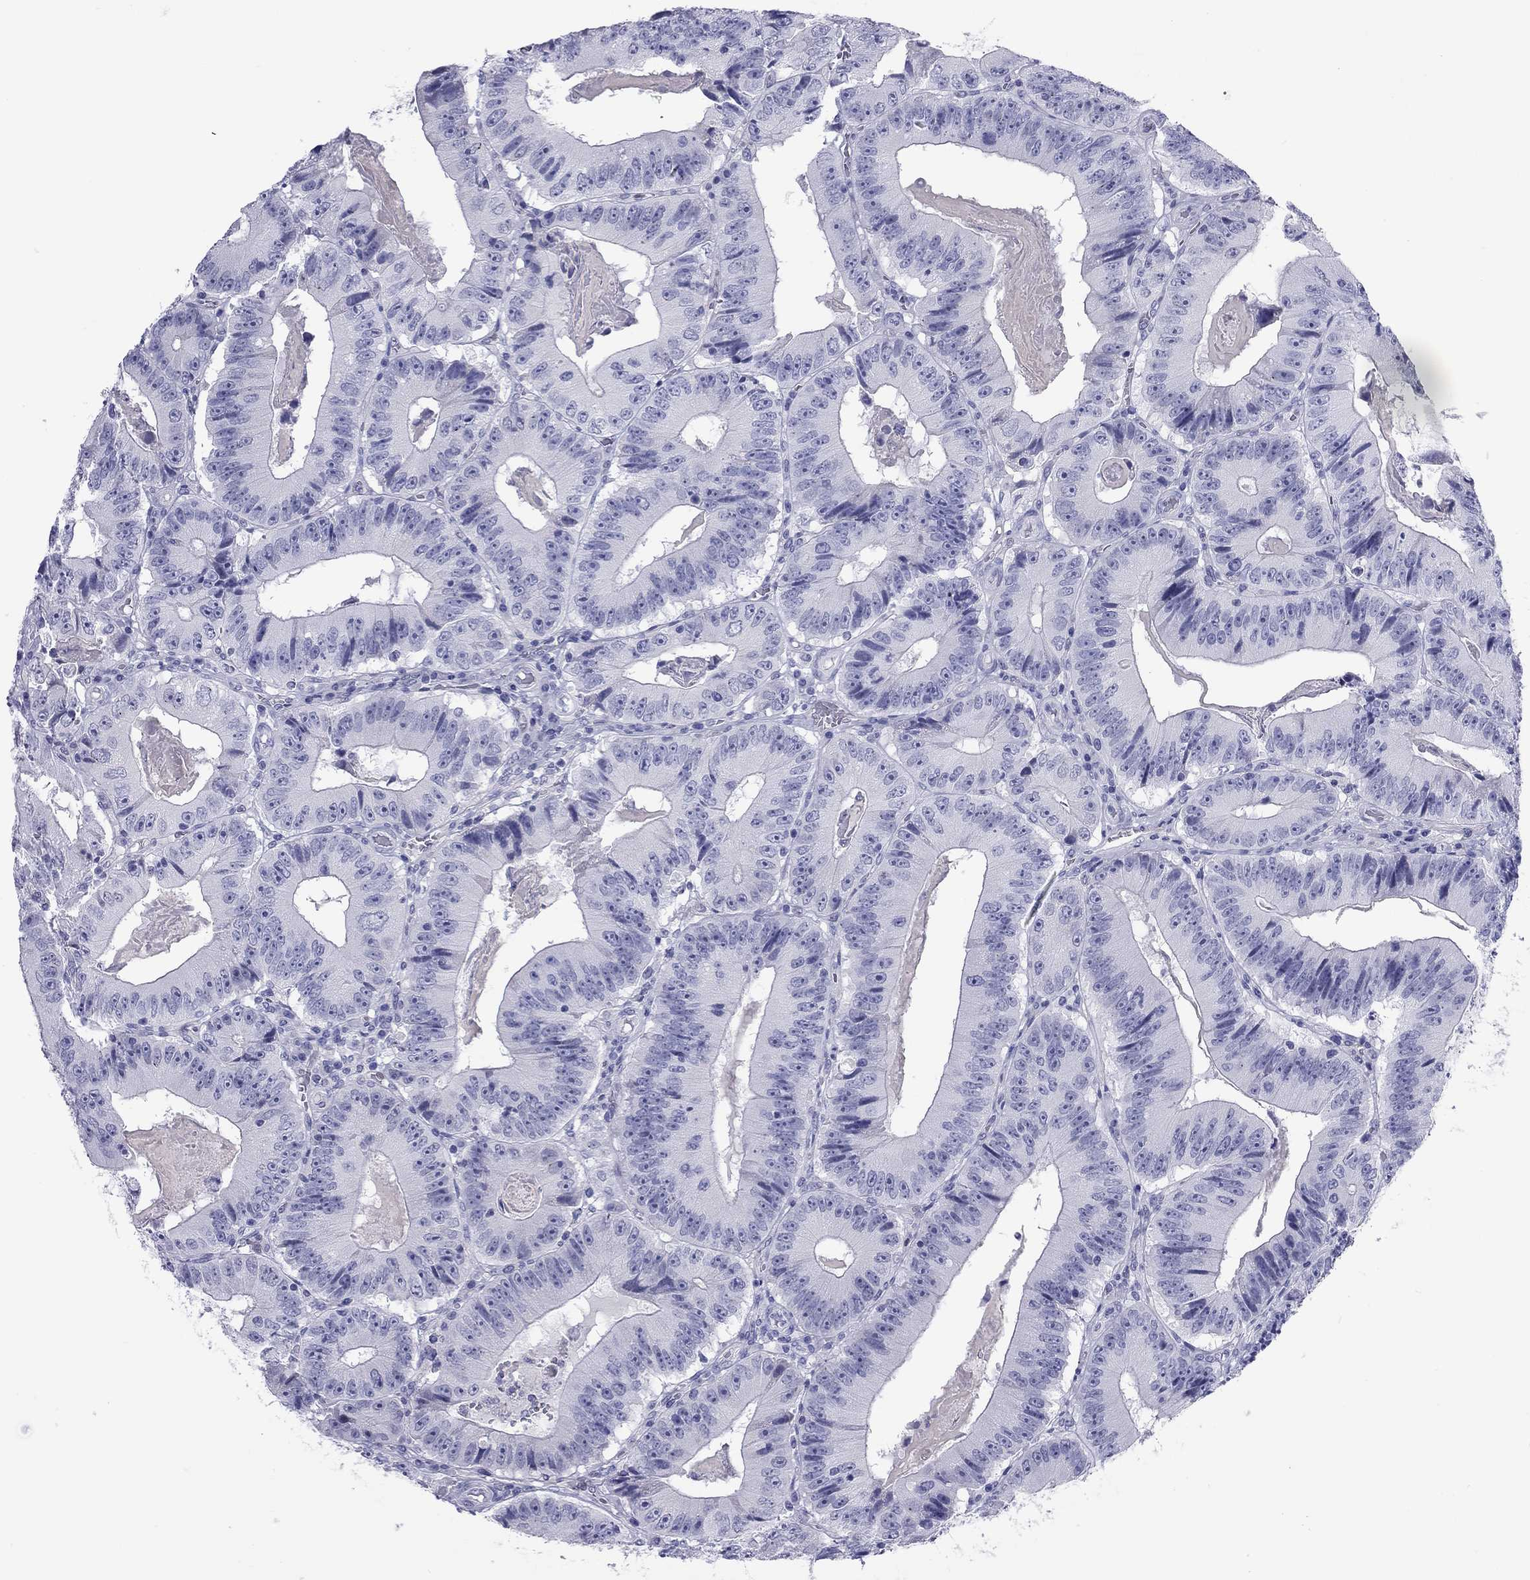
{"staining": {"intensity": "negative", "quantity": "none", "location": "none"}, "tissue": "colorectal cancer", "cell_type": "Tumor cells", "image_type": "cancer", "snomed": [{"axis": "morphology", "description": "Adenocarcinoma, NOS"}, {"axis": "topography", "description": "Colon"}], "caption": "Image shows no protein expression in tumor cells of colorectal adenocarcinoma tissue.", "gene": "FSCN3", "patient": {"sex": "female", "age": 86}}